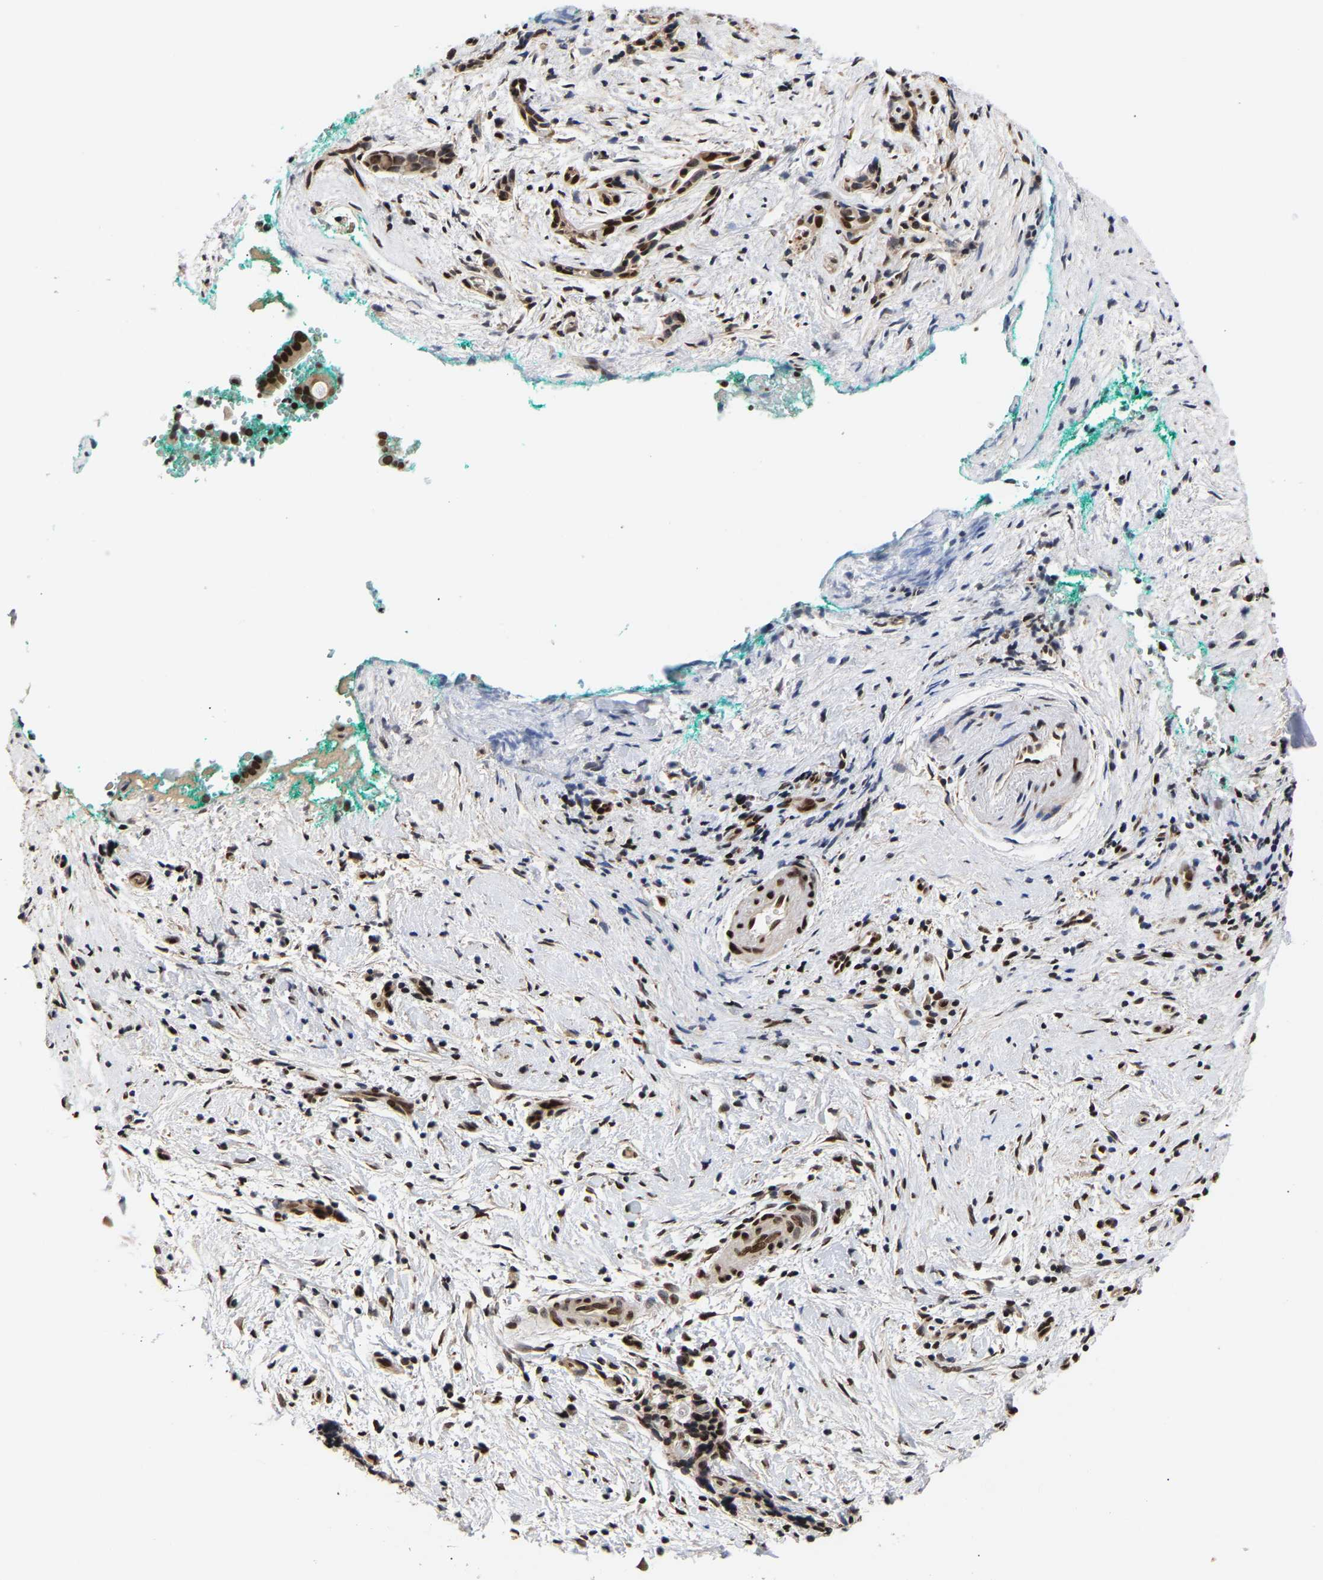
{"staining": {"intensity": "strong", "quantity": "25%-75%", "location": "nuclear"}, "tissue": "pancreatic cancer", "cell_type": "Tumor cells", "image_type": "cancer", "snomed": [{"axis": "morphology", "description": "Adenocarcinoma, NOS"}, {"axis": "topography", "description": "Pancreas"}], "caption": "Immunohistochemical staining of pancreatic cancer (adenocarcinoma) exhibits strong nuclear protein expression in about 25%-75% of tumor cells.", "gene": "PSIP1", "patient": {"sex": "female", "age": 70}}